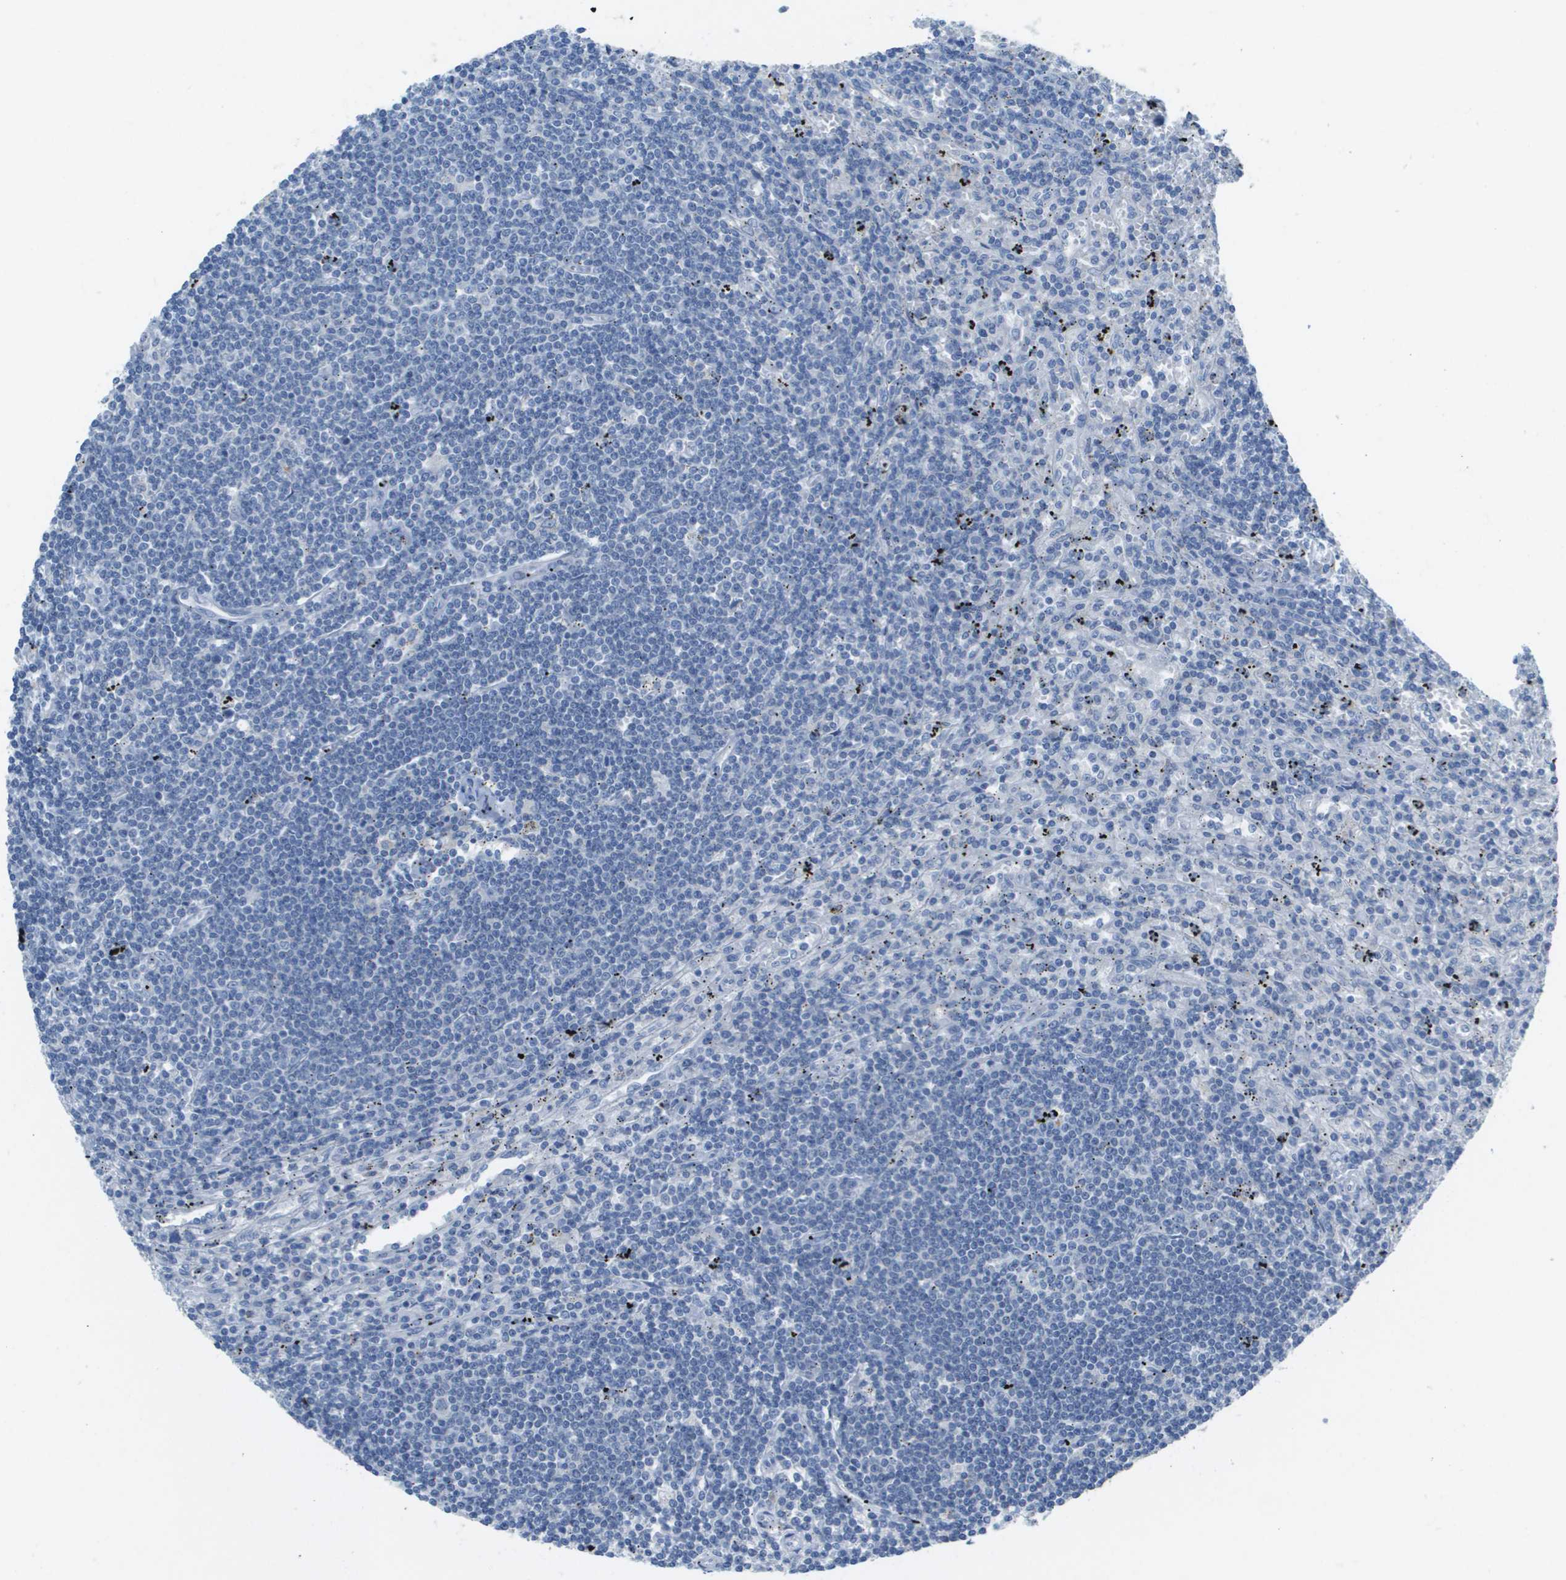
{"staining": {"intensity": "negative", "quantity": "none", "location": "none"}, "tissue": "lymphoma", "cell_type": "Tumor cells", "image_type": "cancer", "snomed": [{"axis": "morphology", "description": "Malignant lymphoma, non-Hodgkin's type, Low grade"}, {"axis": "topography", "description": "Spleen"}], "caption": "Histopathology image shows no significant protein positivity in tumor cells of lymphoma. (DAB IHC visualized using brightfield microscopy, high magnification).", "gene": "PTGDR2", "patient": {"sex": "male", "age": 76}}